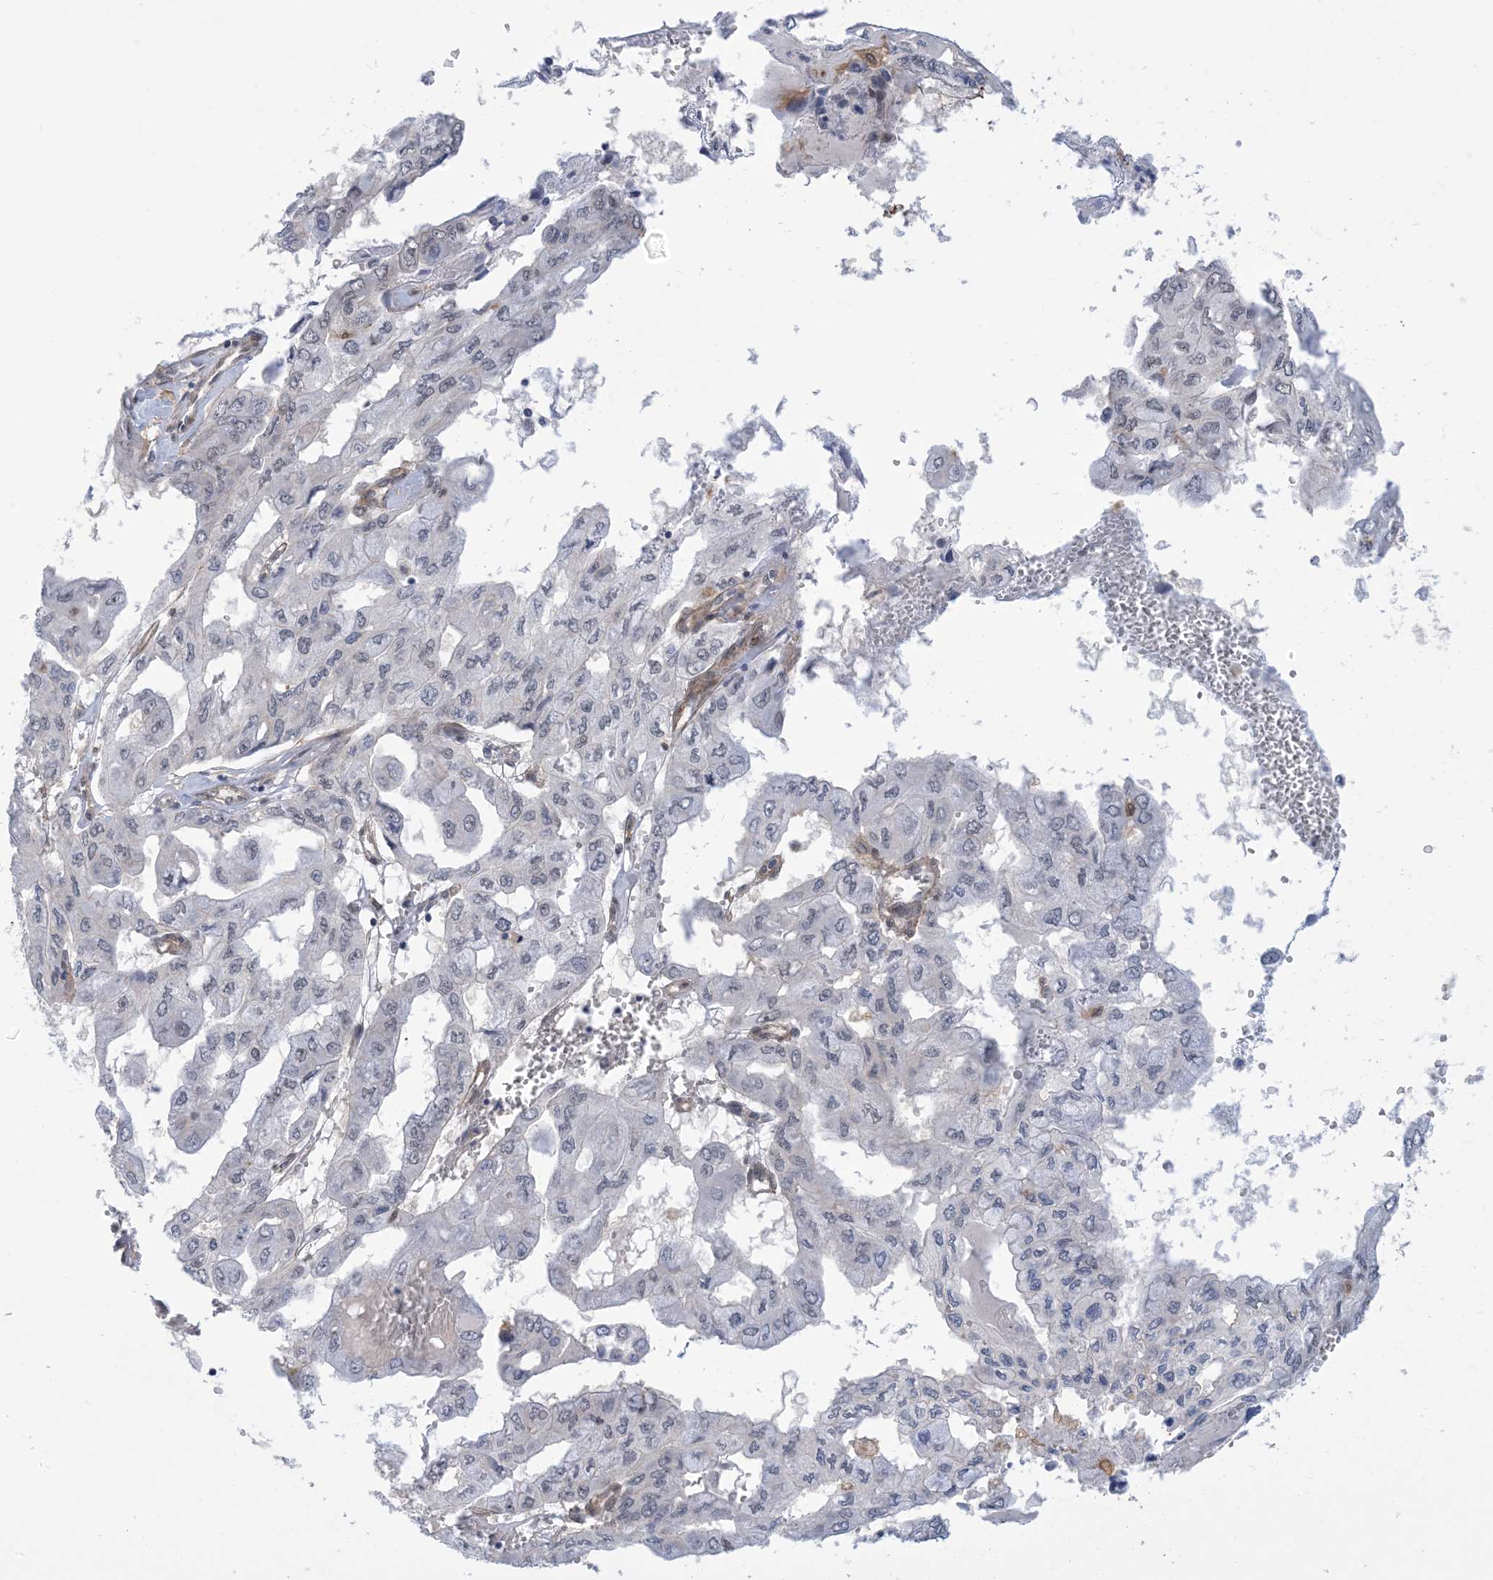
{"staining": {"intensity": "negative", "quantity": "none", "location": "none"}, "tissue": "pancreatic cancer", "cell_type": "Tumor cells", "image_type": "cancer", "snomed": [{"axis": "morphology", "description": "Adenocarcinoma, NOS"}, {"axis": "topography", "description": "Pancreas"}], "caption": "IHC of adenocarcinoma (pancreatic) displays no staining in tumor cells. (IHC, brightfield microscopy, high magnification).", "gene": "ZNF8", "patient": {"sex": "male", "age": 51}}